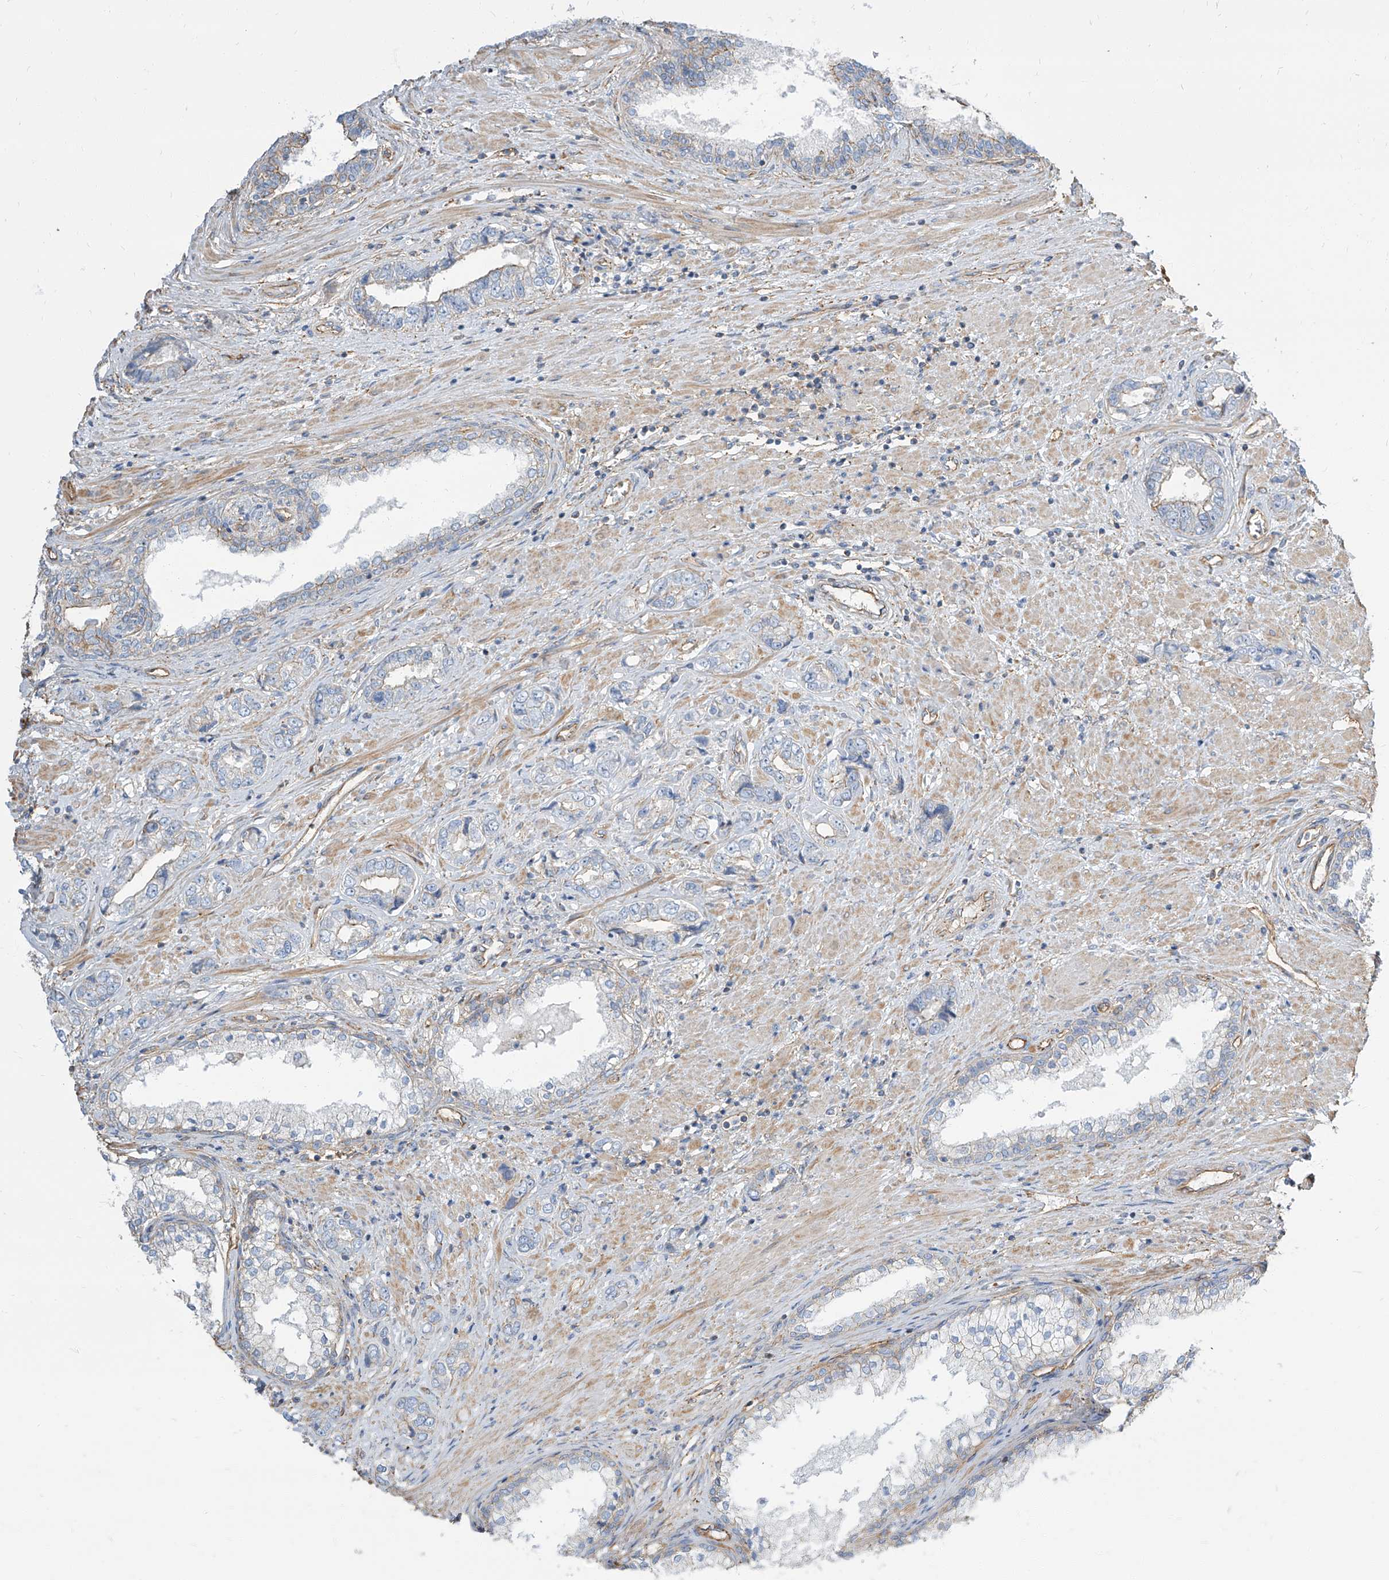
{"staining": {"intensity": "weak", "quantity": "<25%", "location": "cytoplasmic/membranous"}, "tissue": "prostate cancer", "cell_type": "Tumor cells", "image_type": "cancer", "snomed": [{"axis": "morphology", "description": "Adenocarcinoma, High grade"}, {"axis": "topography", "description": "Prostate"}], "caption": "Immunohistochemistry of human prostate cancer exhibits no expression in tumor cells.", "gene": "TXLNB", "patient": {"sex": "male", "age": 61}}